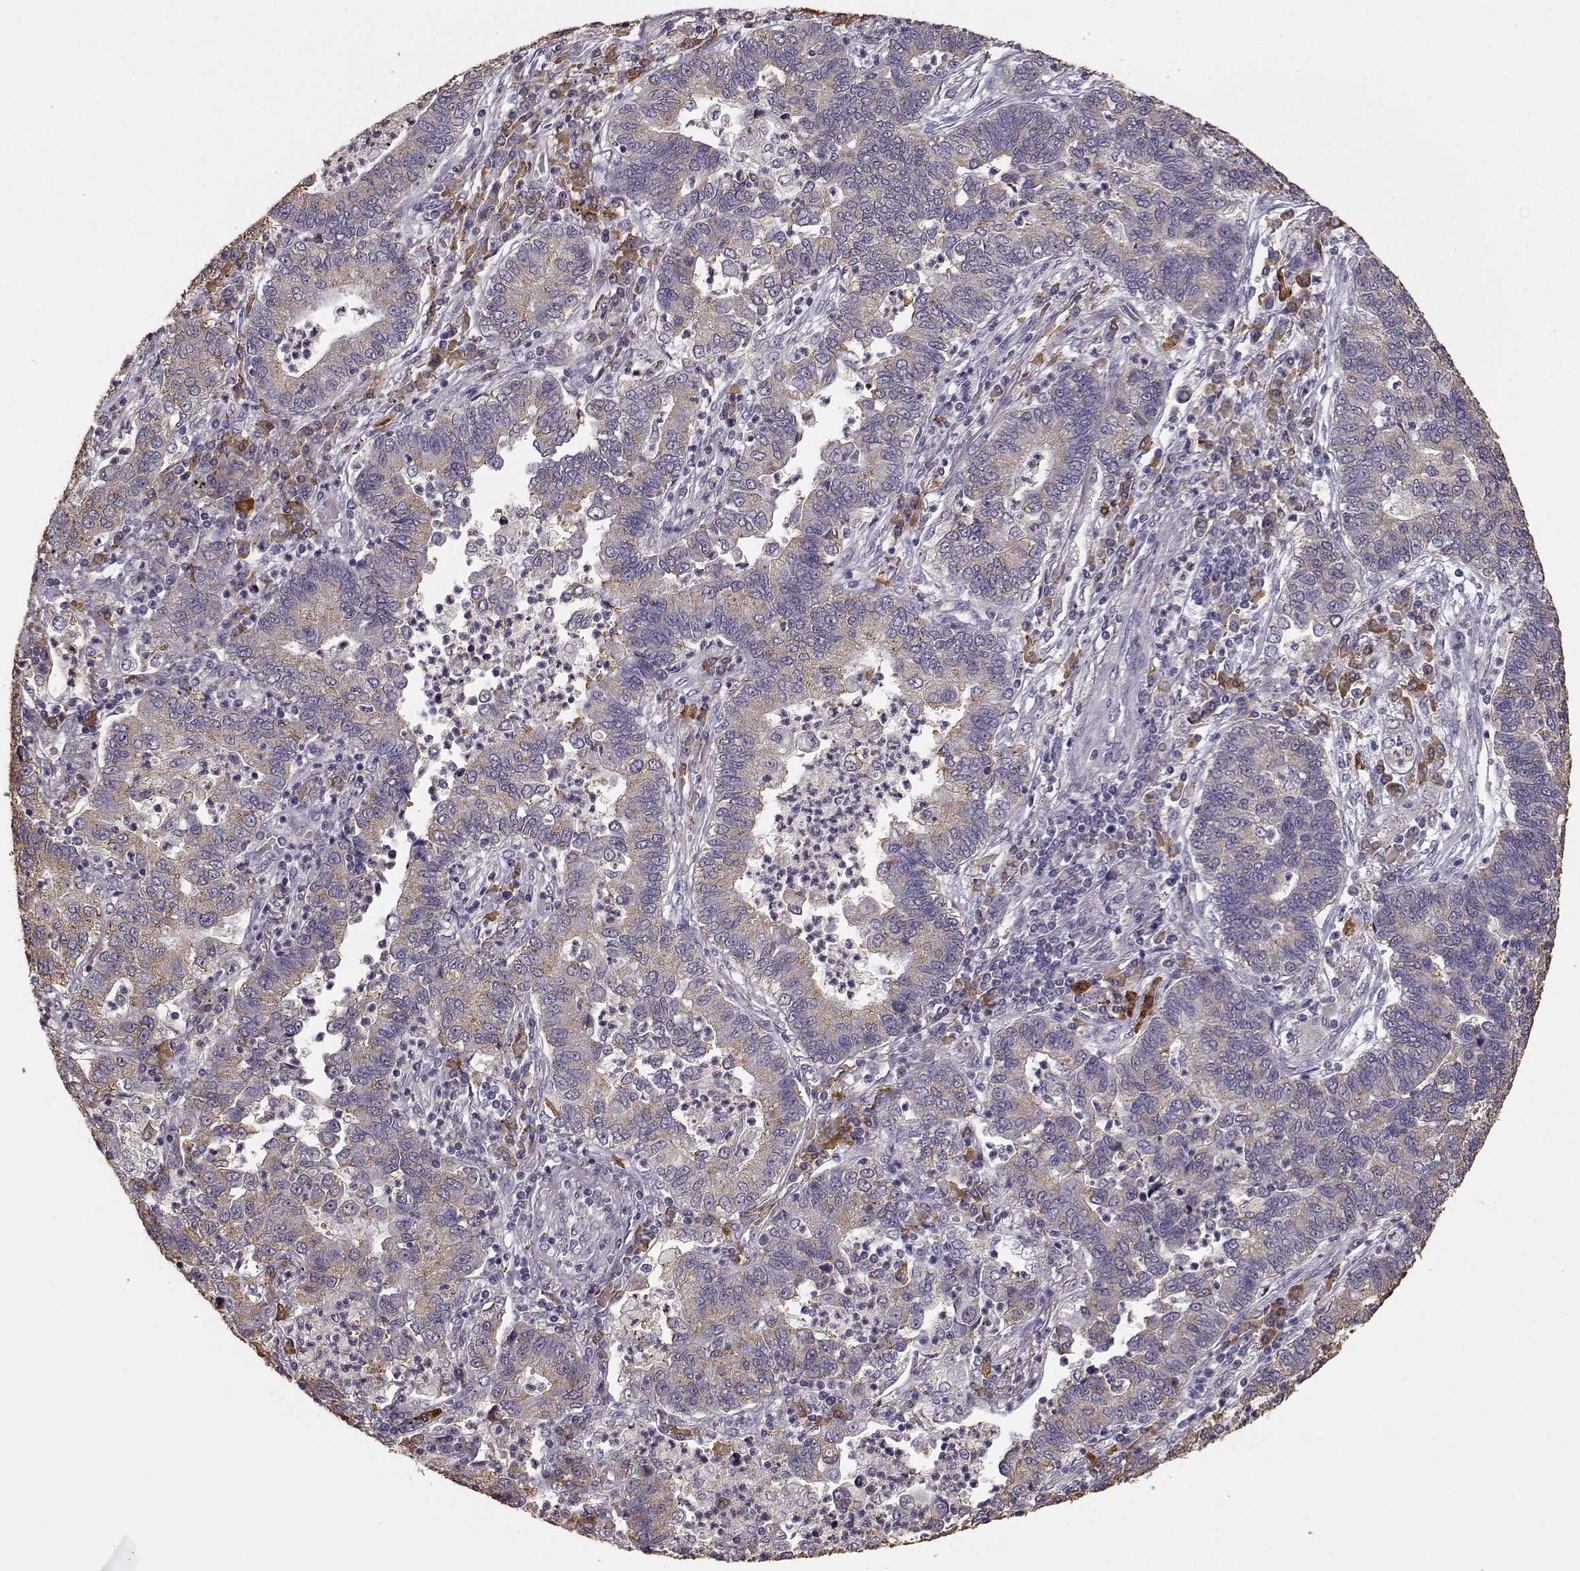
{"staining": {"intensity": "weak", "quantity": ">75%", "location": "cytoplasmic/membranous"}, "tissue": "lung cancer", "cell_type": "Tumor cells", "image_type": "cancer", "snomed": [{"axis": "morphology", "description": "Adenocarcinoma, NOS"}, {"axis": "topography", "description": "Lung"}], "caption": "About >75% of tumor cells in lung cancer exhibit weak cytoplasmic/membranous protein staining as visualized by brown immunohistochemical staining.", "gene": "GABRG3", "patient": {"sex": "female", "age": 57}}